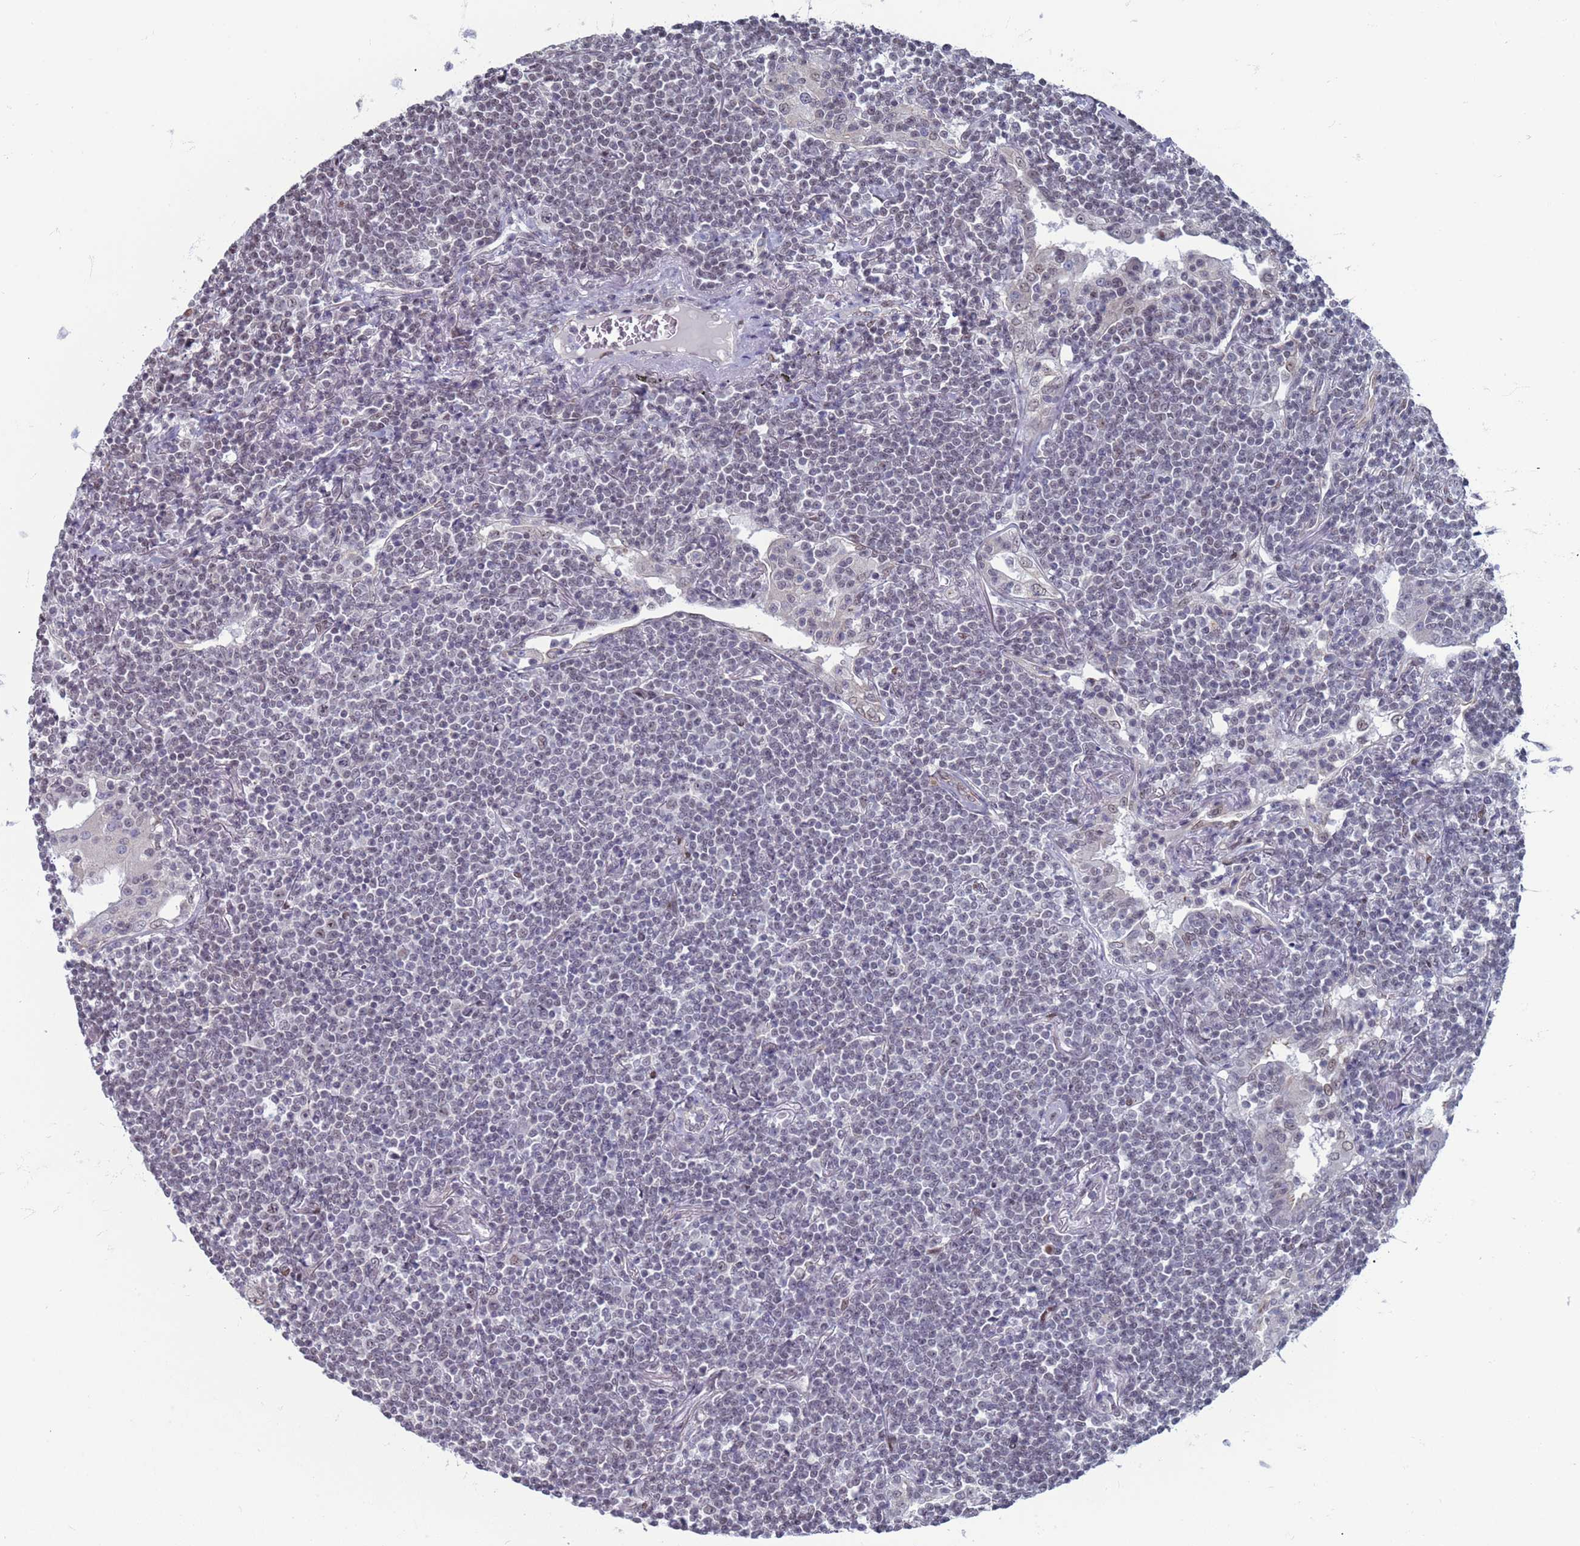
{"staining": {"intensity": "negative", "quantity": "none", "location": "none"}, "tissue": "lymphoma", "cell_type": "Tumor cells", "image_type": "cancer", "snomed": [{"axis": "morphology", "description": "Malignant lymphoma, non-Hodgkin's type, Low grade"}, {"axis": "topography", "description": "Lung"}], "caption": "Low-grade malignant lymphoma, non-Hodgkin's type was stained to show a protein in brown. There is no significant expression in tumor cells.", "gene": "SAE1", "patient": {"sex": "female", "age": 71}}